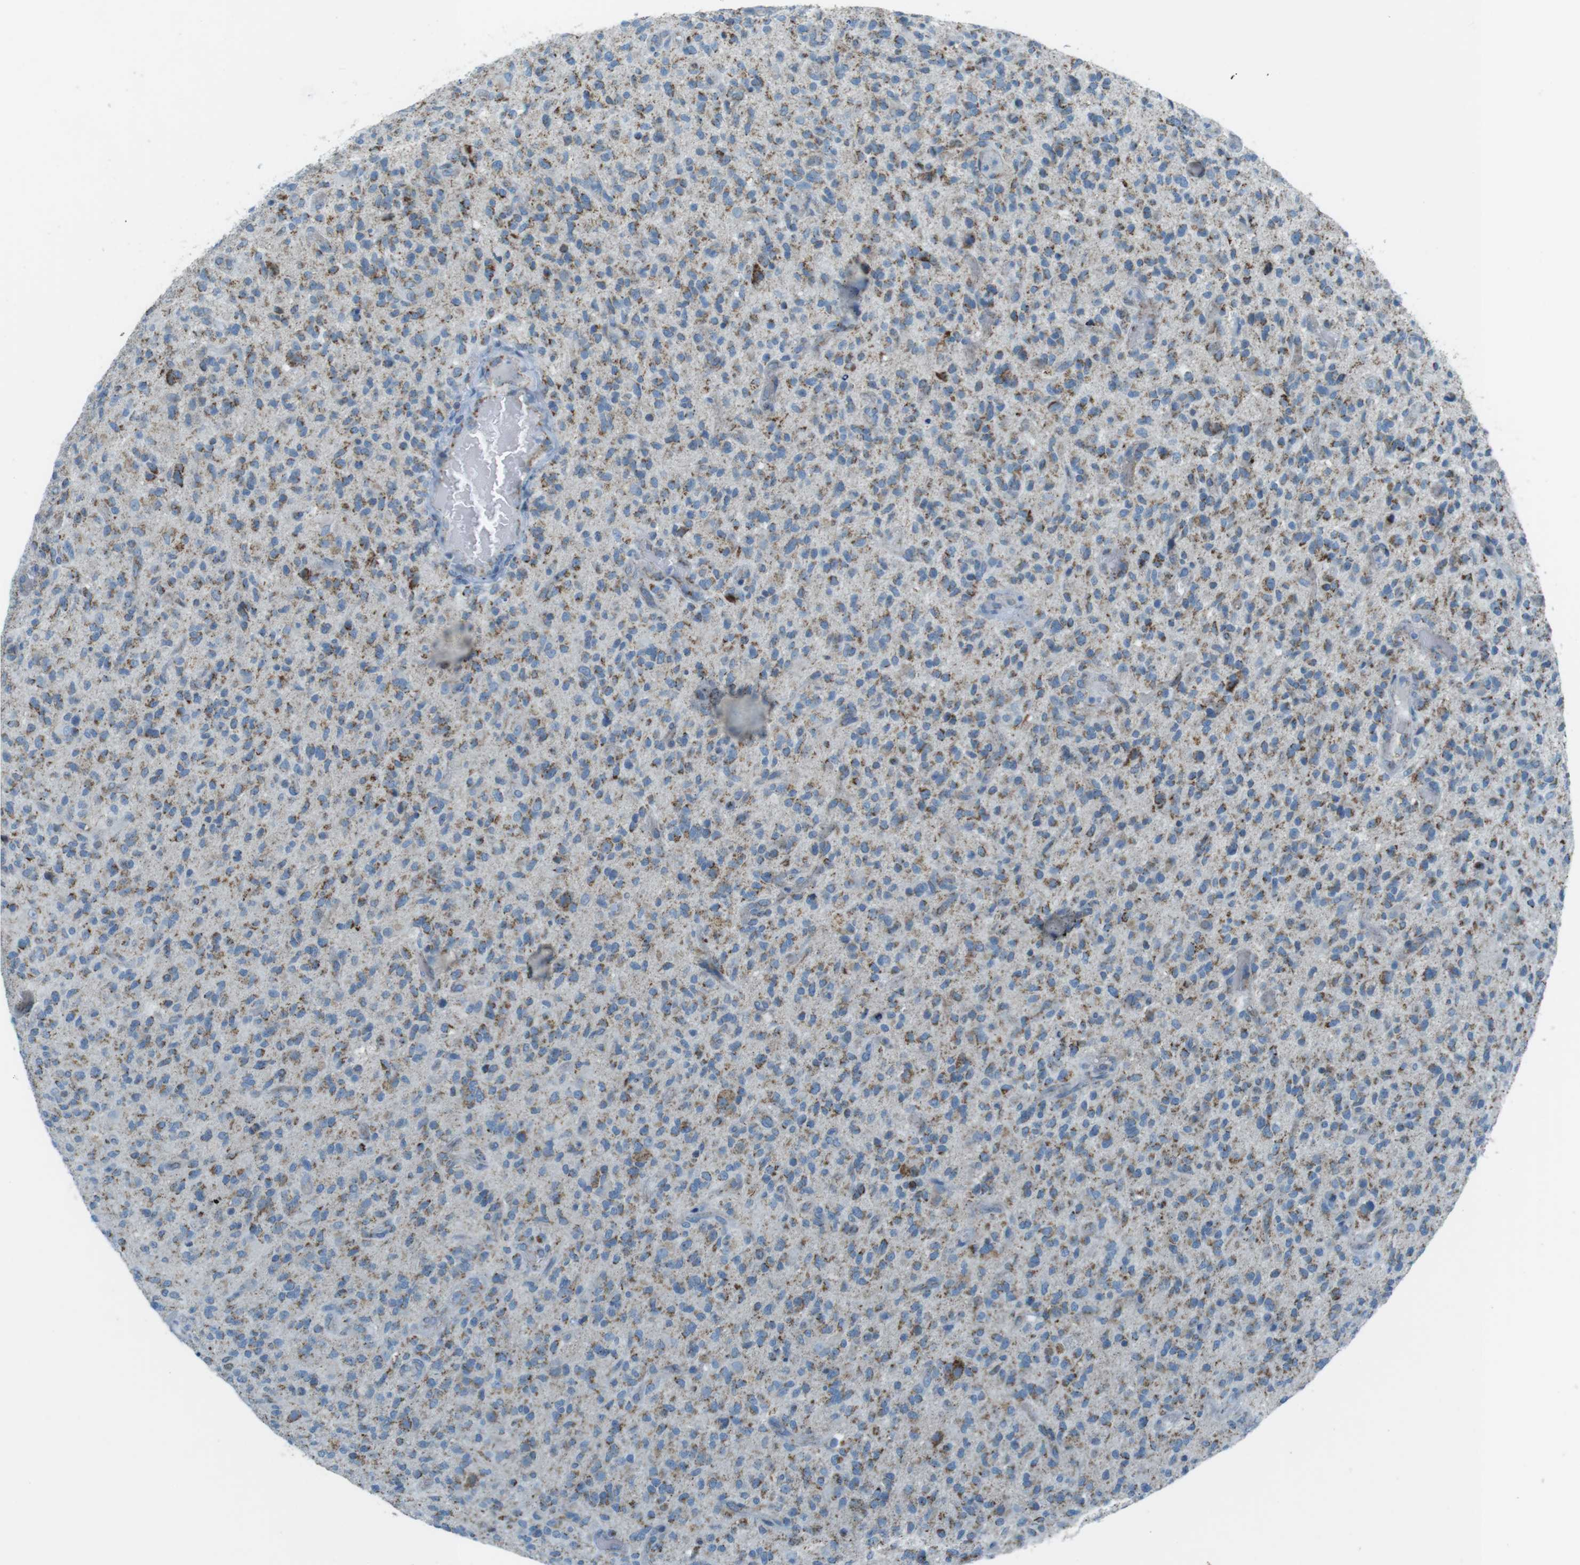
{"staining": {"intensity": "moderate", "quantity": ">75%", "location": "cytoplasmic/membranous"}, "tissue": "glioma", "cell_type": "Tumor cells", "image_type": "cancer", "snomed": [{"axis": "morphology", "description": "Glioma, malignant, High grade"}, {"axis": "topography", "description": "Brain"}], "caption": "Immunohistochemical staining of glioma exhibits medium levels of moderate cytoplasmic/membranous protein positivity in approximately >75% of tumor cells.", "gene": "DNAJA3", "patient": {"sex": "male", "age": 71}}